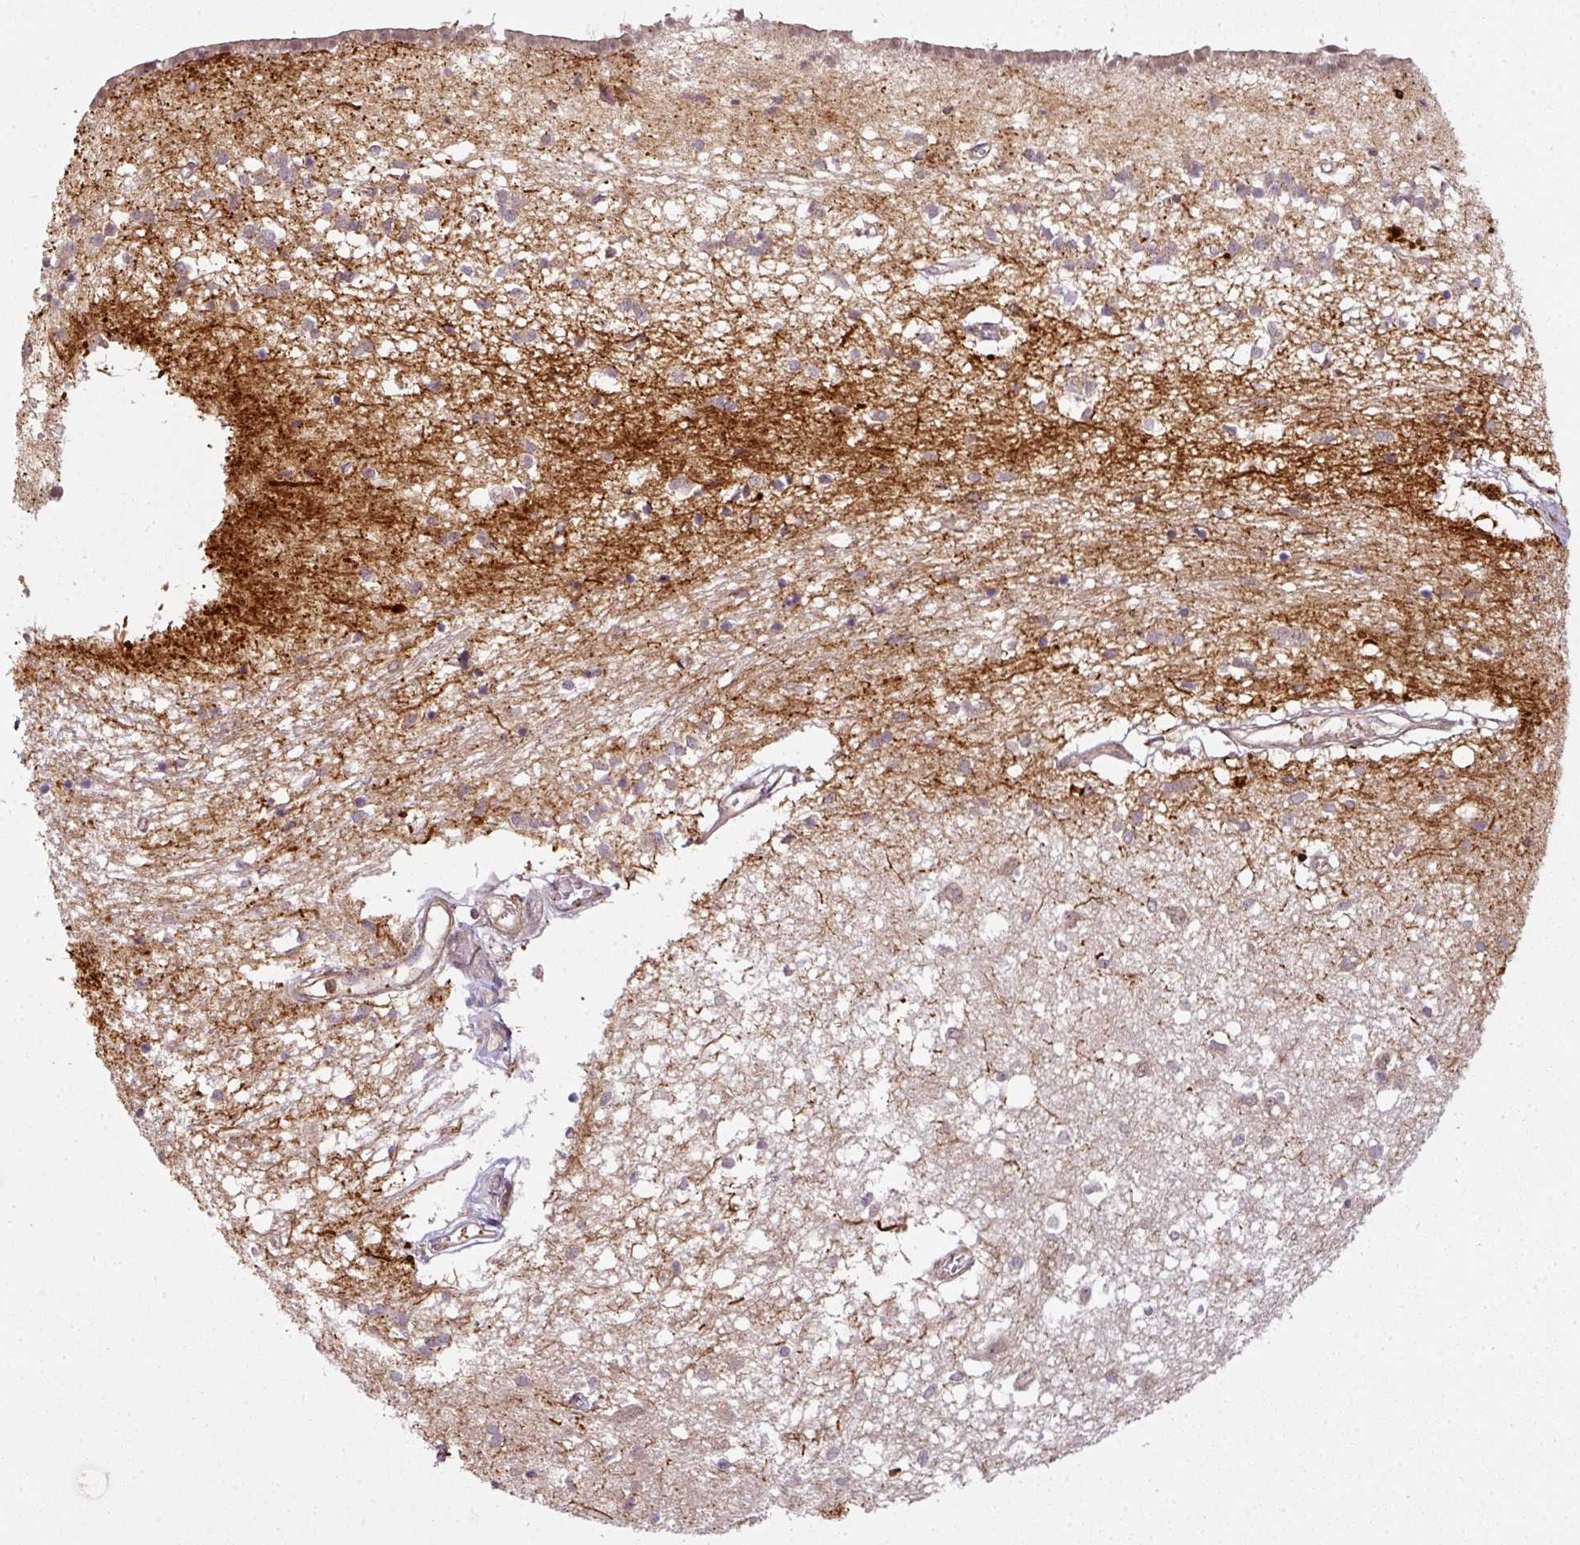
{"staining": {"intensity": "weak", "quantity": "<25%", "location": "cytoplasmic/membranous"}, "tissue": "caudate", "cell_type": "Glial cells", "image_type": "normal", "snomed": [{"axis": "morphology", "description": "Normal tissue, NOS"}, {"axis": "topography", "description": "Lateral ventricle wall"}], "caption": "The immunohistochemistry (IHC) histopathology image has no significant positivity in glial cells of caudate.", "gene": "ATAT1", "patient": {"sex": "male", "age": 70}}